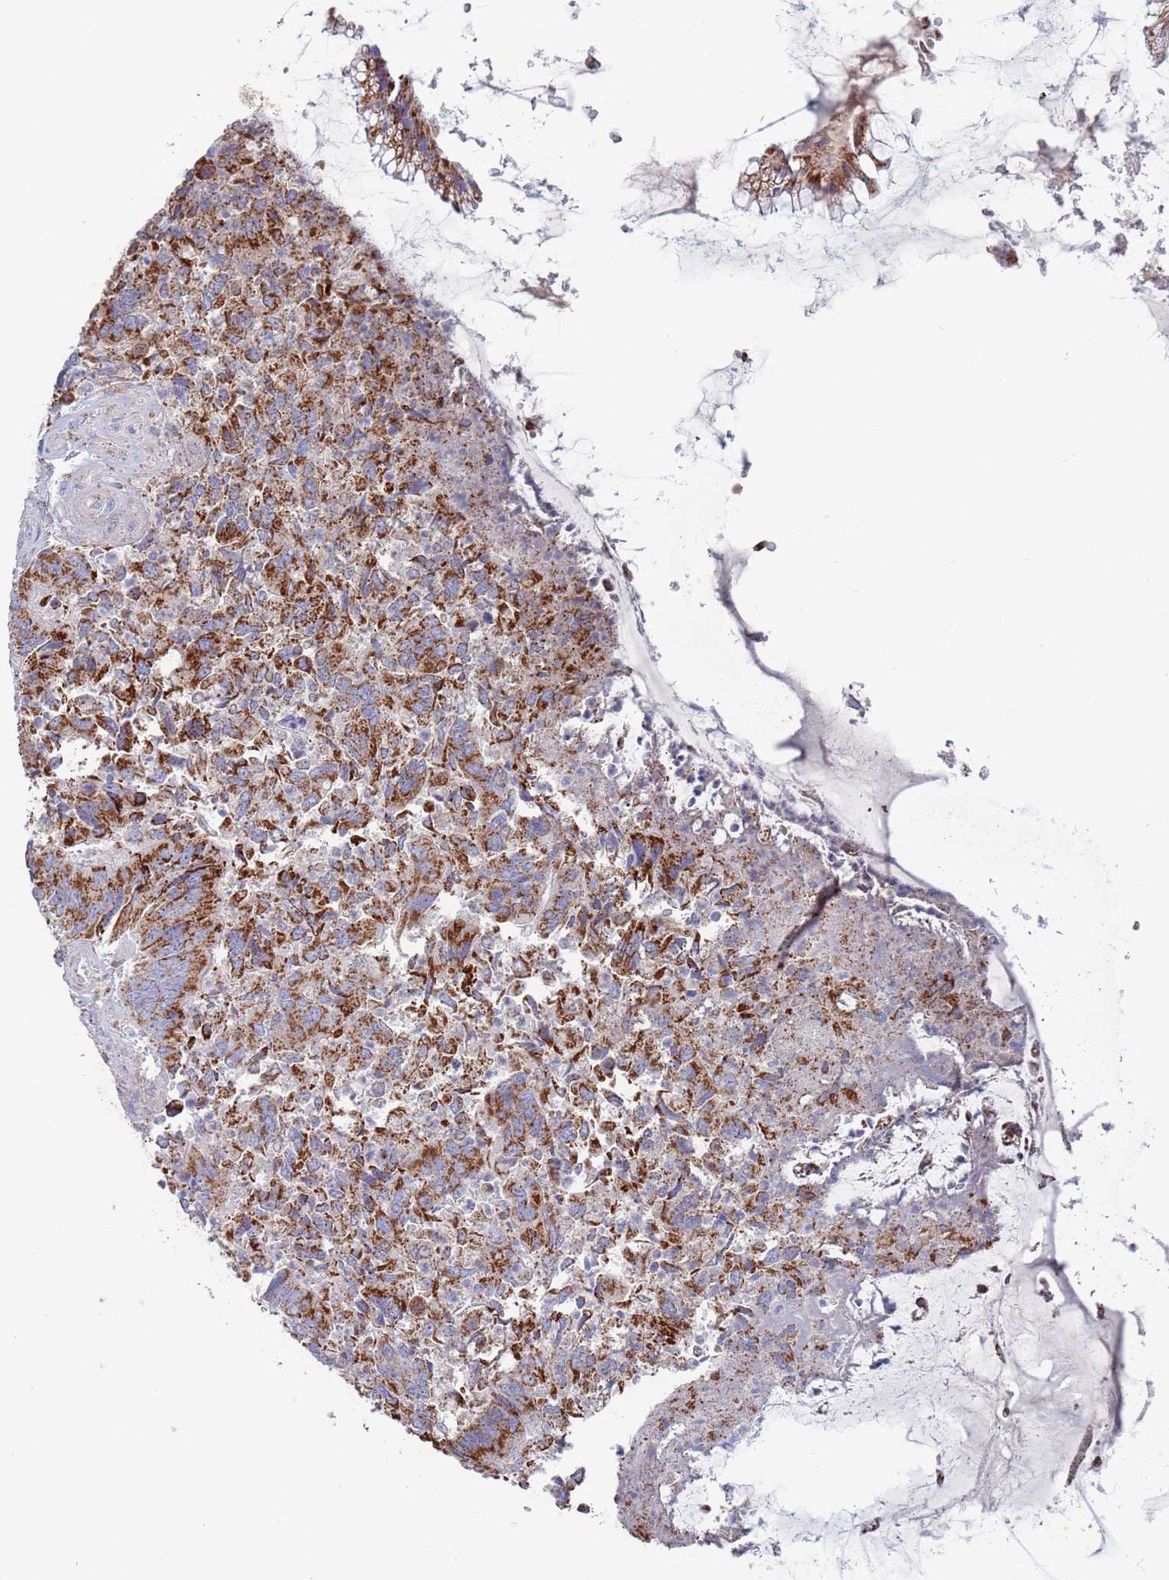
{"staining": {"intensity": "strong", "quantity": ">75%", "location": "cytoplasmic/membranous"}, "tissue": "colorectal cancer", "cell_type": "Tumor cells", "image_type": "cancer", "snomed": [{"axis": "morphology", "description": "Adenocarcinoma, NOS"}, {"axis": "topography", "description": "Colon"}], "caption": "A brown stain shows strong cytoplasmic/membranous expression of a protein in human adenocarcinoma (colorectal) tumor cells.", "gene": "MRPL22", "patient": {"sex": "female", "age": 67}}